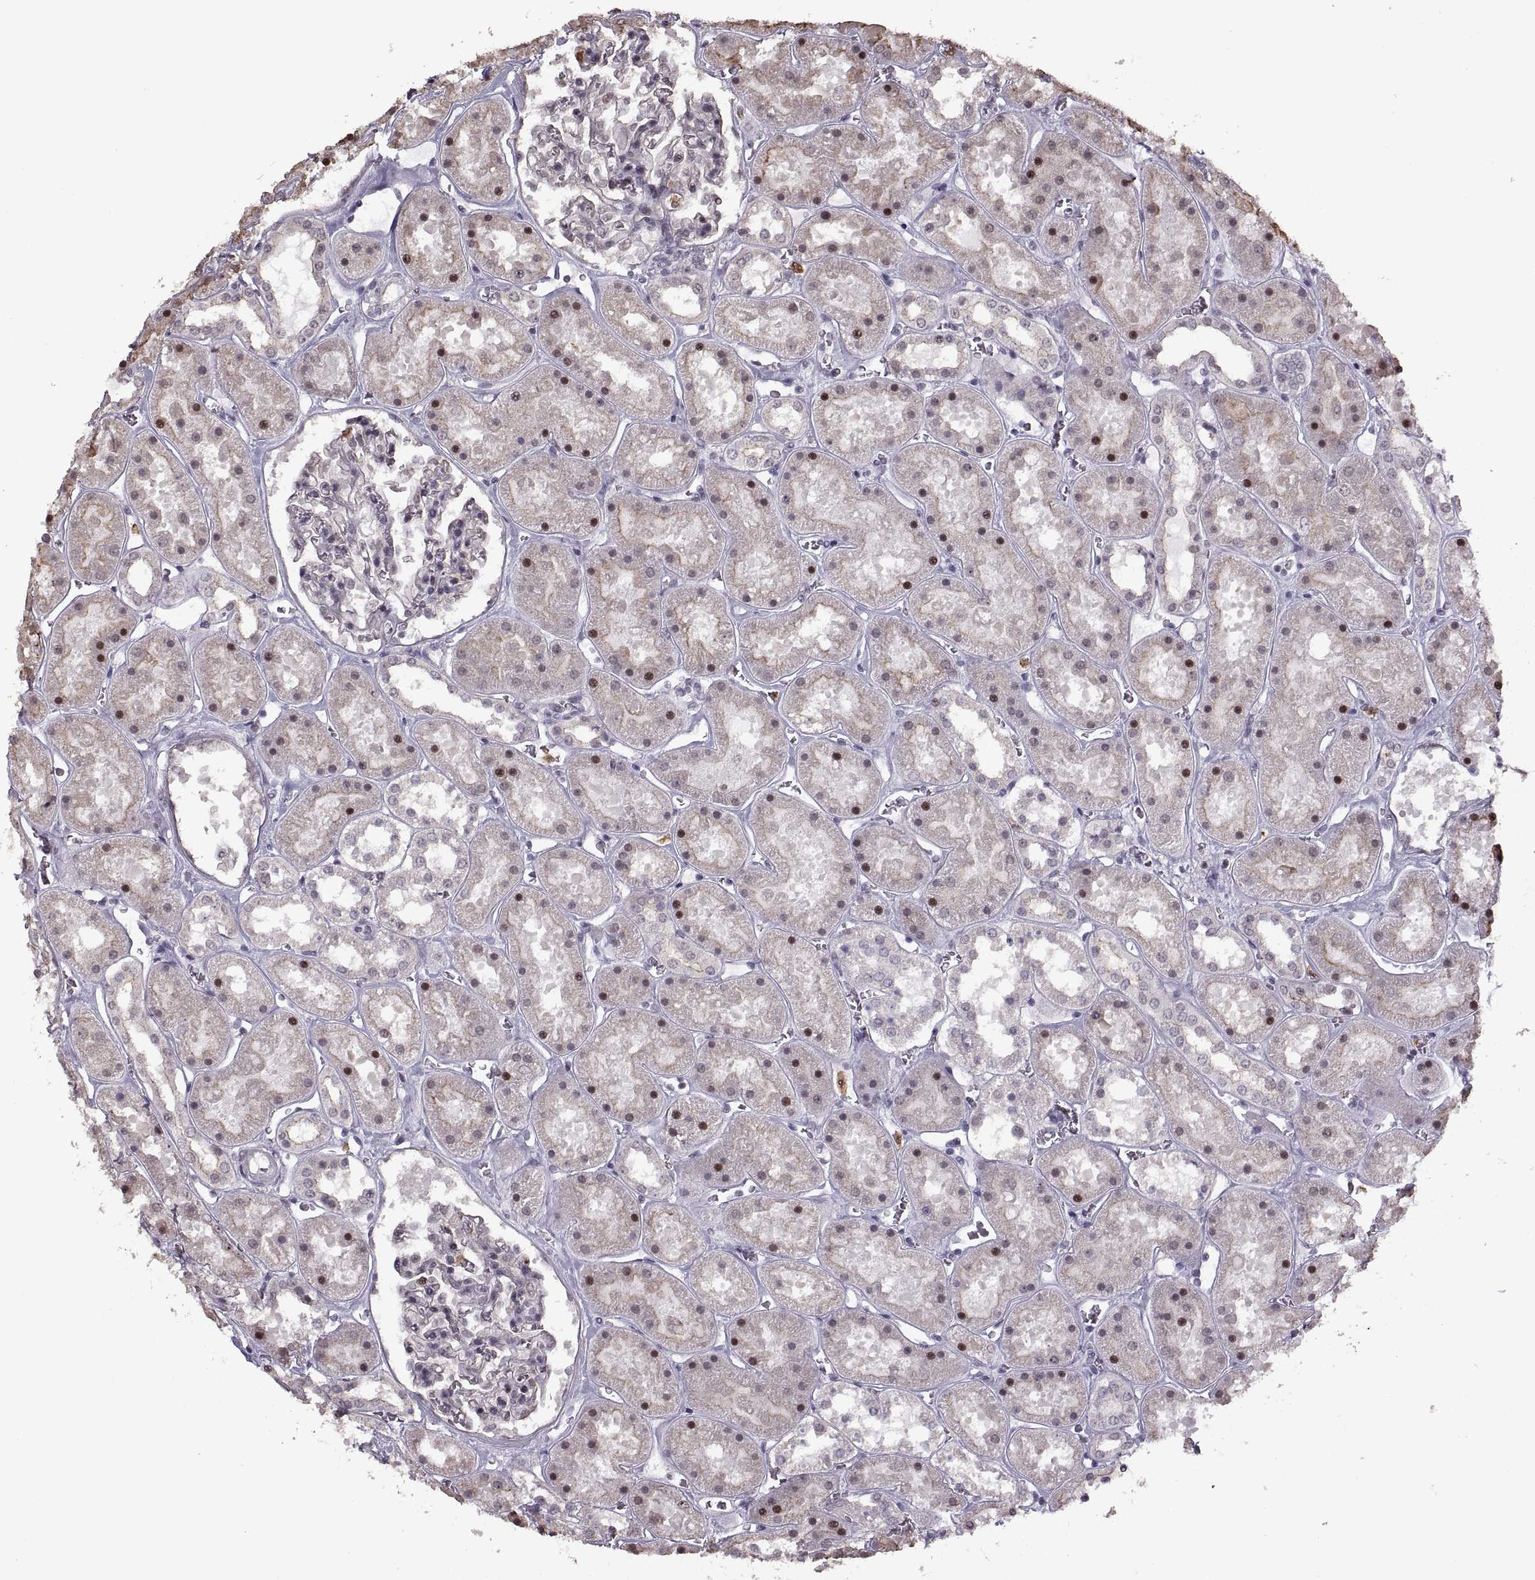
{"staining": {"intensity": "negative", "quantity": "none", "location": "none"}, "tissue": "kidney", "cell_type": "Cells in glomeruli", "image_type": "normal", "snomed": [{"axis": "morphology", "description": "Normal tissue, NOS"}, {"axis": "topography", "description": "Kidney"}], "caption": "The micrograph exhibits no staining of cells in glomeruli in unremarkable kidney. (Immunohistochemistry, brightfield microscopy, high magnification).", "gene": "PALS1", "patient": {"sex": "female", "age": 41}}